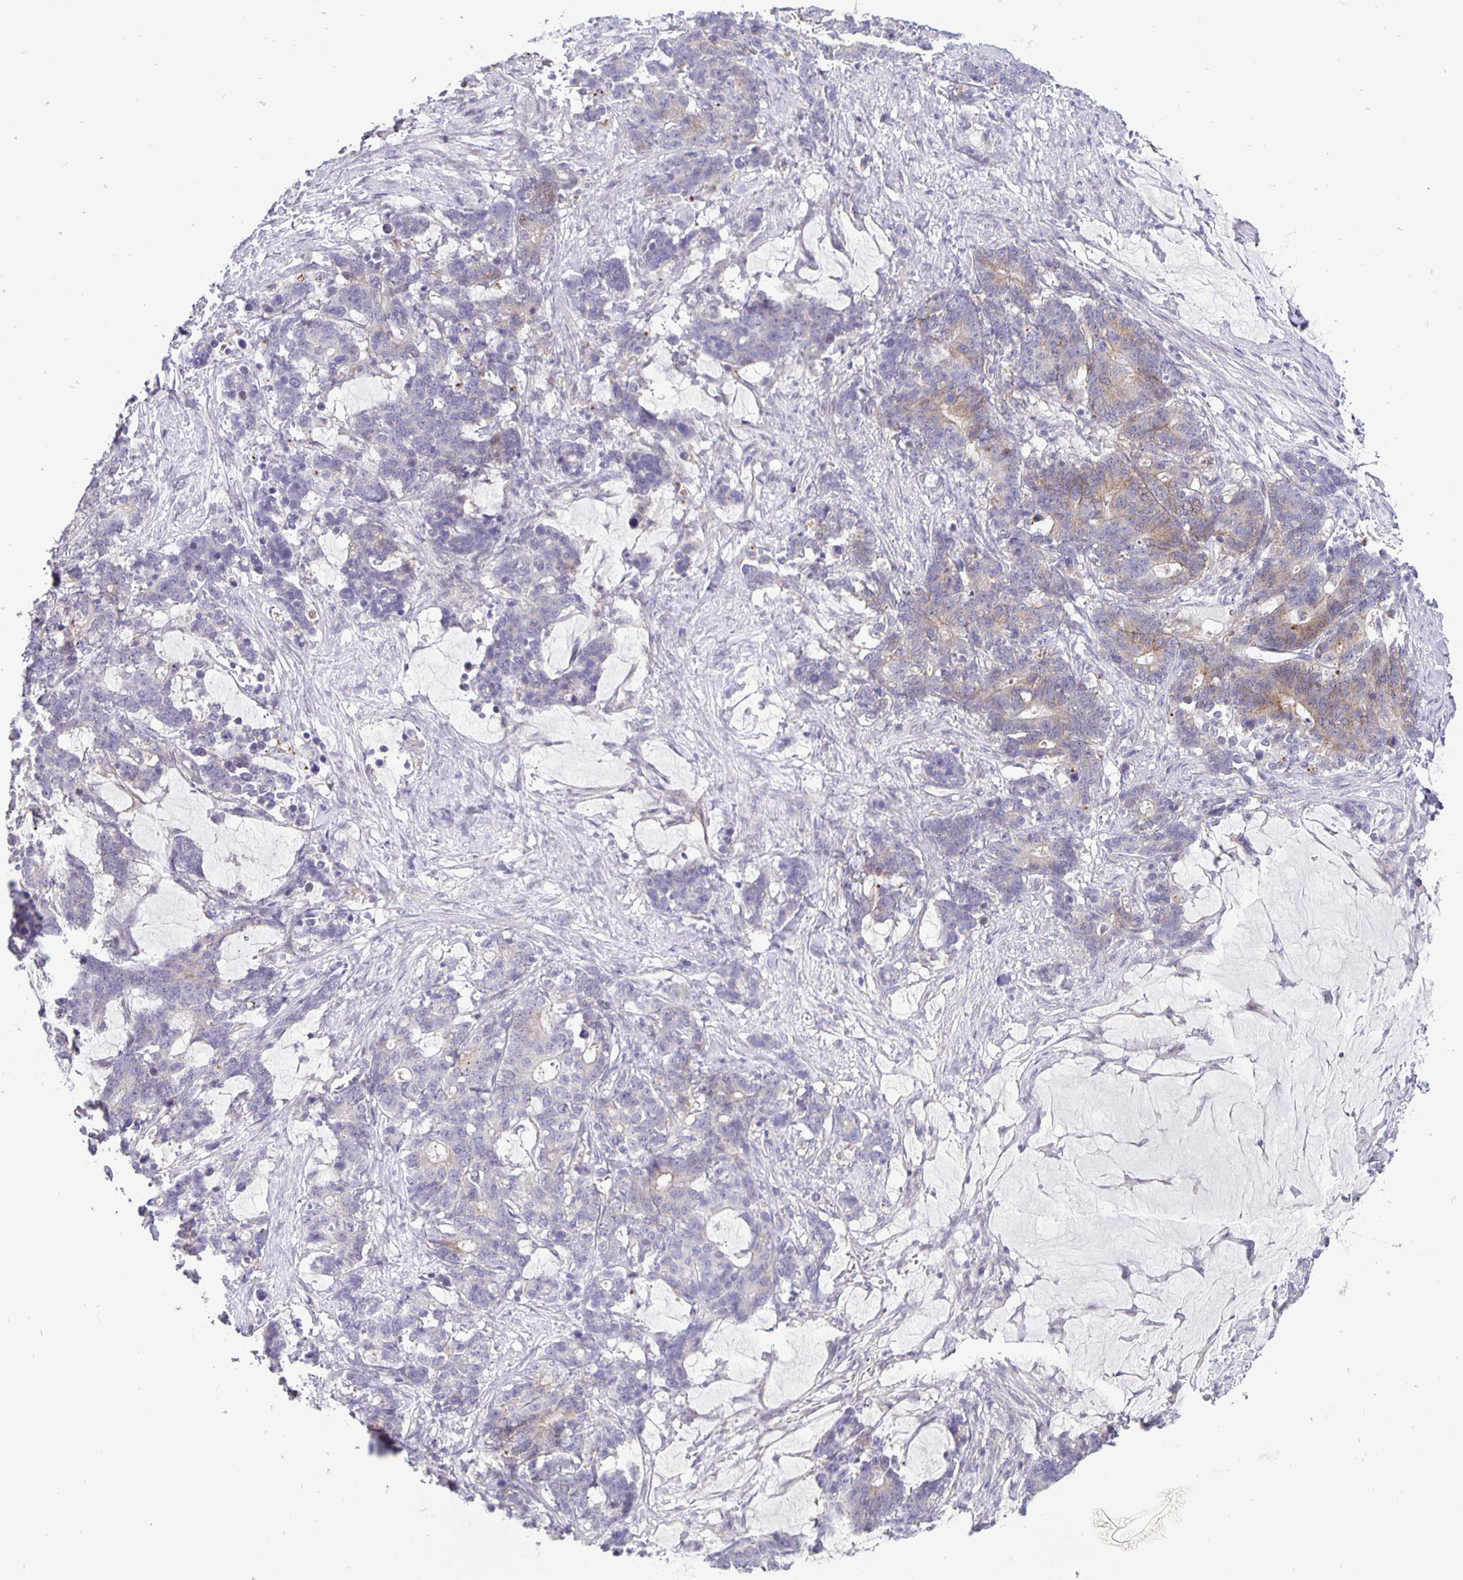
{"staining": {"intensity": "weak", "quantity": "<25%", "location": "cytoplasmic/membranous"}, "tissue": "stomach cancer", "cell_type": "Tumor cells", "image_type": "cancer", "snomed": [{"axis": "morphology", "description": "Normal tissue, NOS"}, {"axis": "morphology", "description": "Adenocarcinoma, NOS"}, {"axis": "topography", "description": "Stomach"}], "caption": "There is no significant staining in tumor cells of stomach adenocarcinoma.", "gene": "ERBB2", "patient": {"sex": "female", "age": 64}}